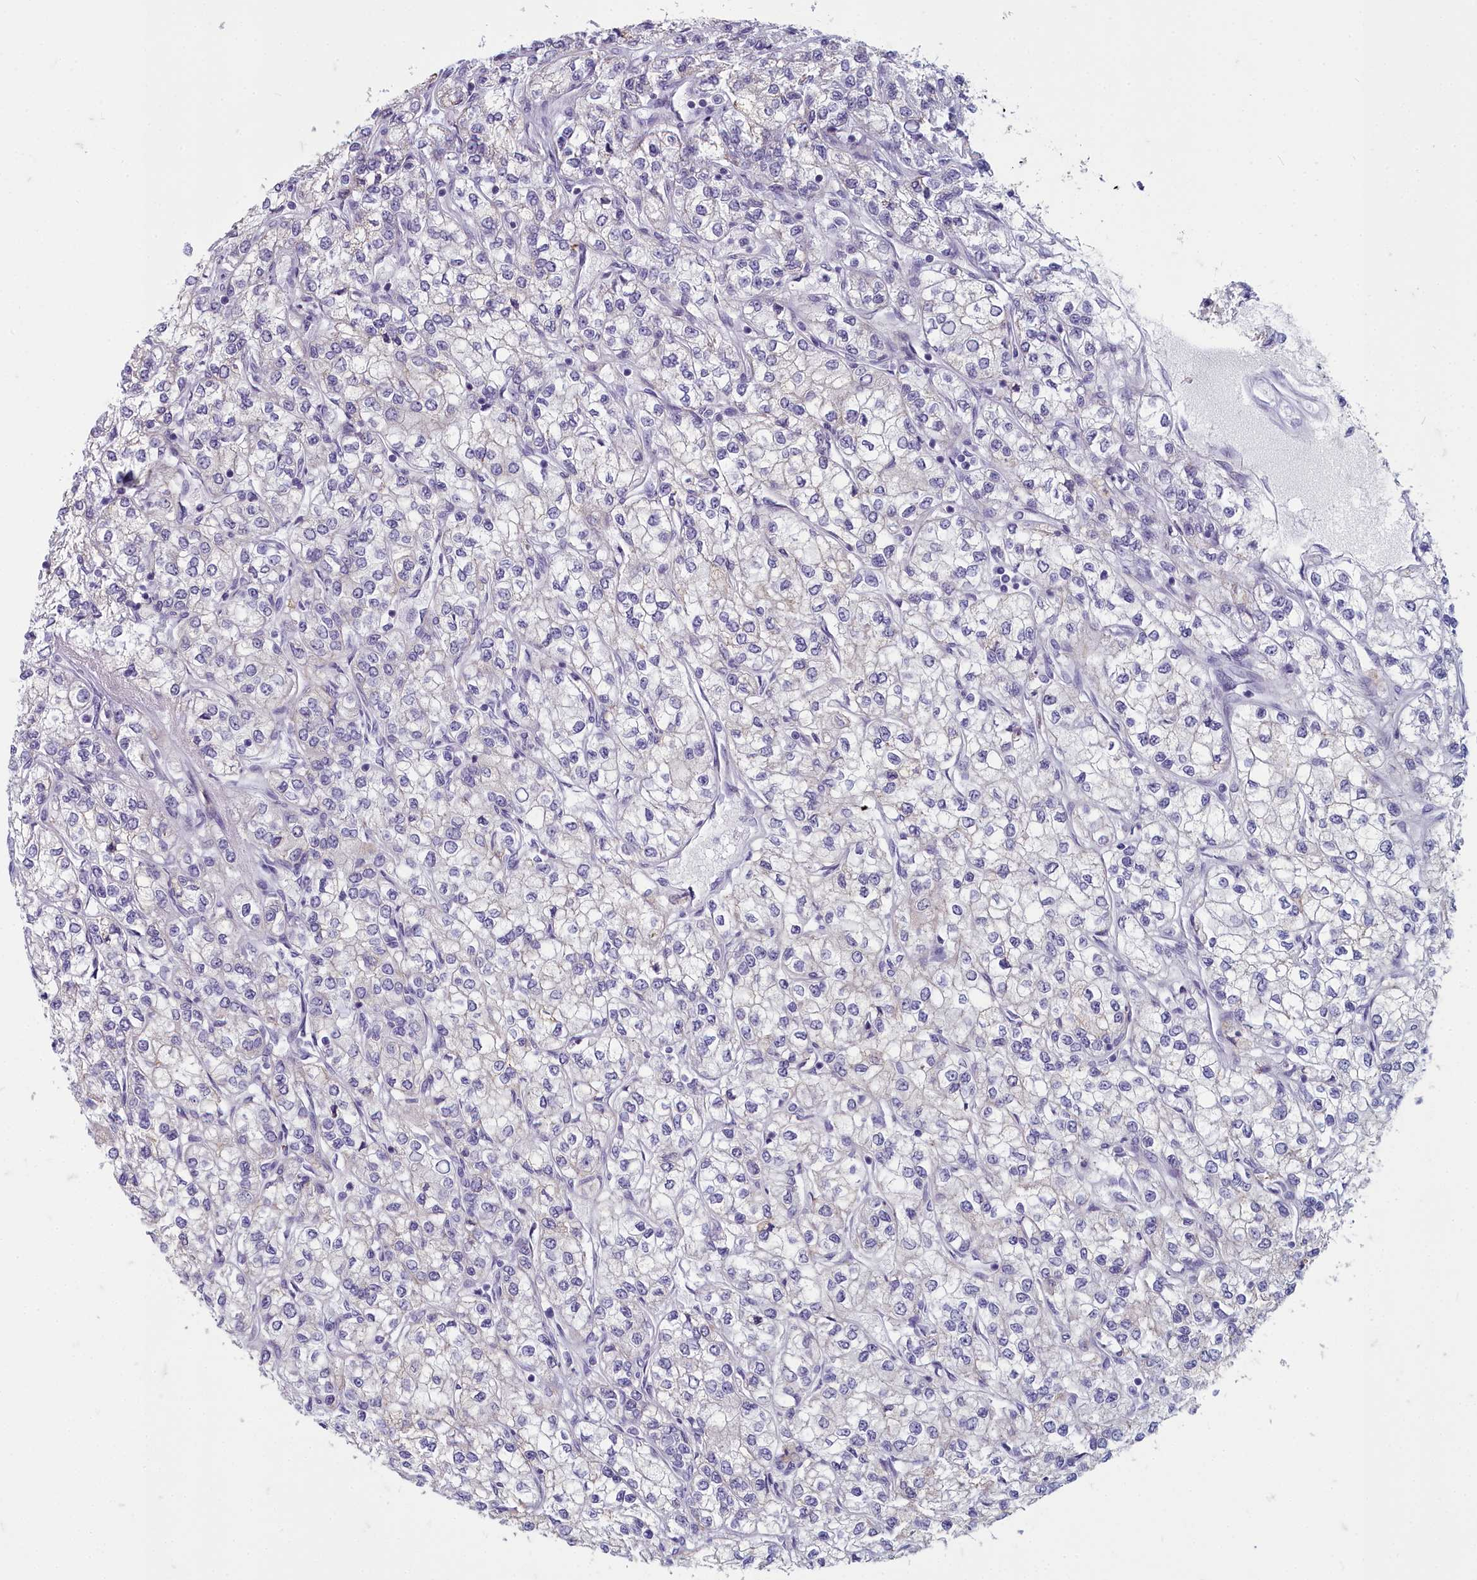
{"staining": {"intensity": "negative", "quantity": "none", "location": "none"}, "tissue": "renal cancer", "cell_type": "Tumor cells", "image_type": "cancer", "snomed": [{"axis": "morphology", "description": "Adenocarcinoma, NOS"}, {"axis": "topography", "description": "Kidney"}], "caption": "High magnification brightfield microscopy of renal adenocarcinoma stained with DAB (3,3'-diaminobenzidine) (brown) and counterstained with hematoxylin (blue): tumor cells show no significant expression.", "gene": "INSYN2A", "patient": {"sex": "male", "age": 80}}